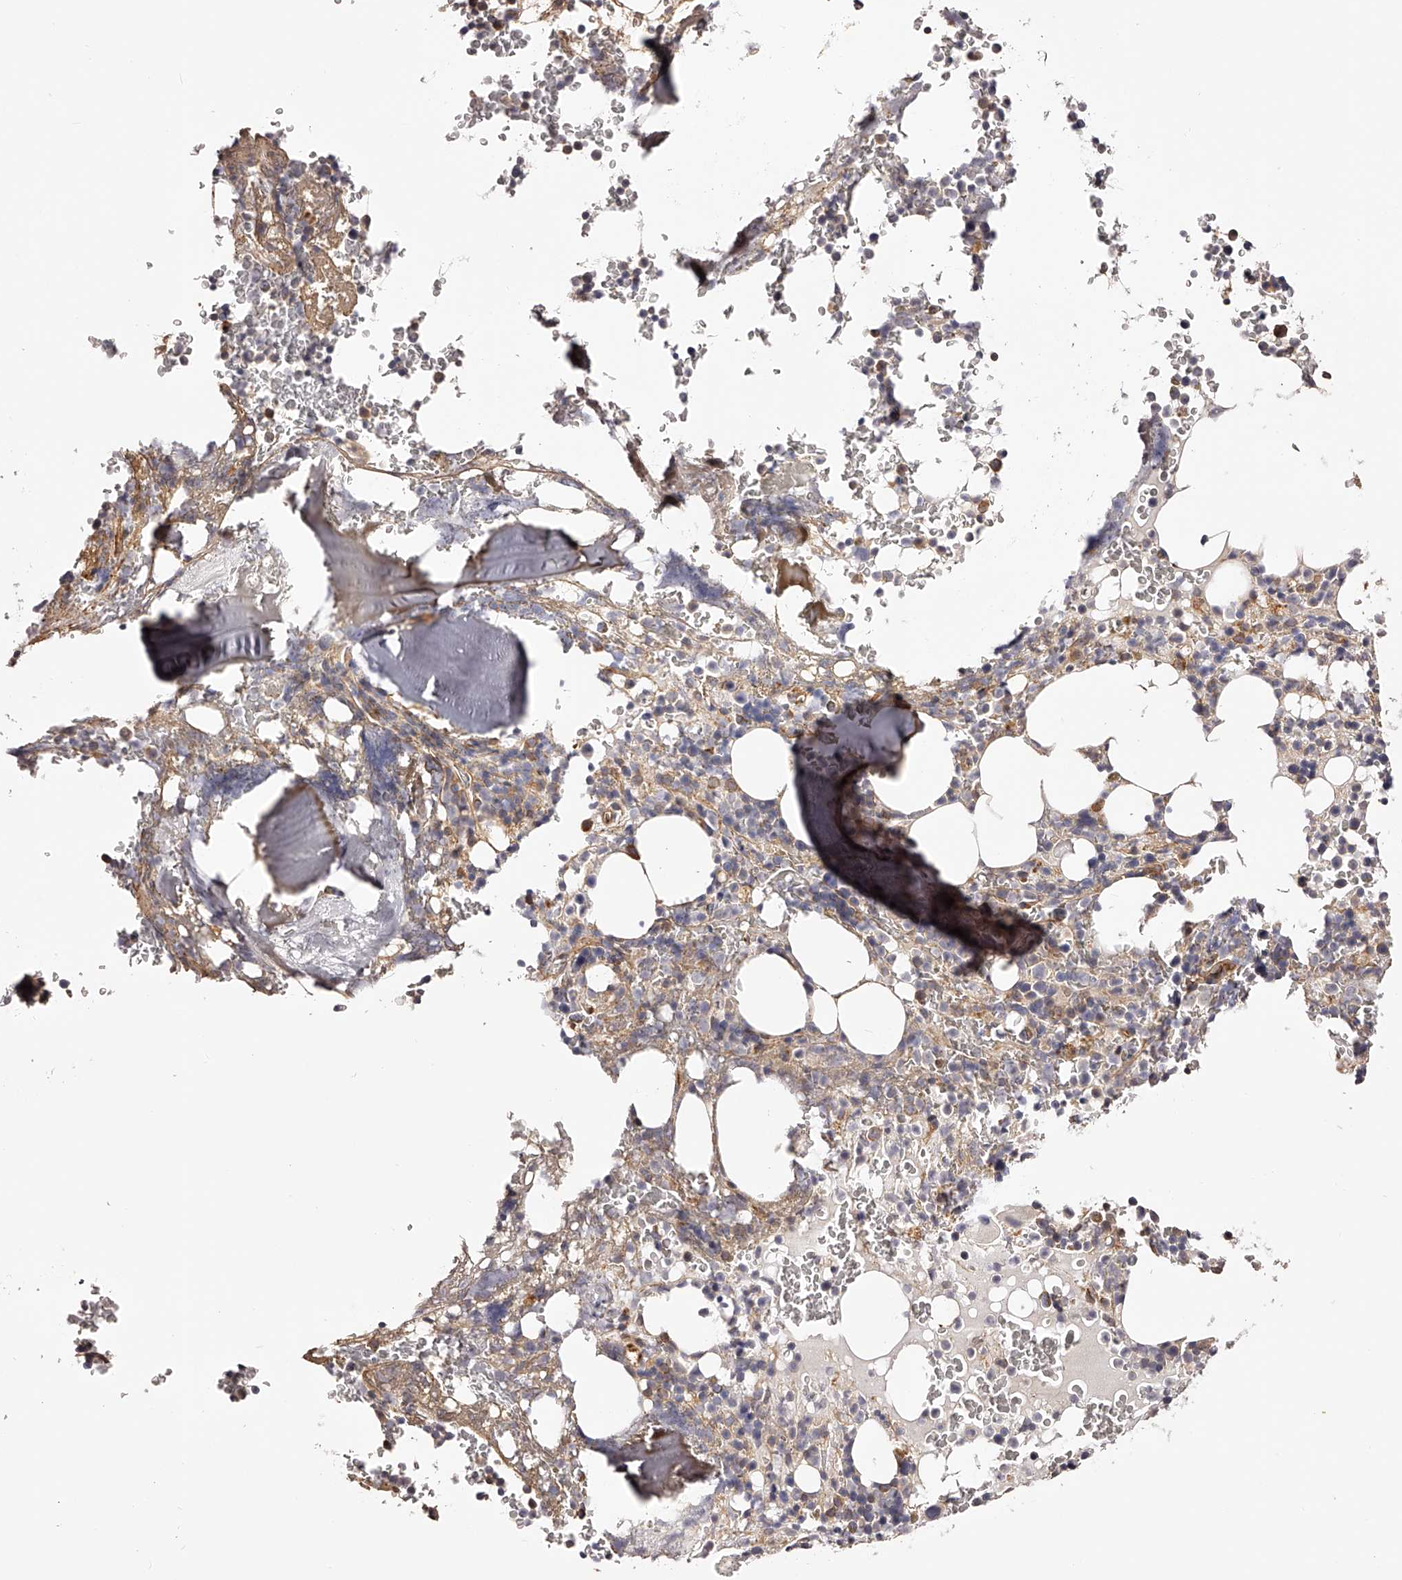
{"staining": {"intensity": "moderate", "quantity": "<25%", "location": "cytoplasmic/membranous"}, "tissue": "bone marrow", "cell_type": "Hematopoietic cells", "image_type": "normal", "snomed": [{"axis": "morphology", "description": "Normal tissue, NOS"}, {"axis": "topography", "description": "Bone marrow"}], "caption": "A high-resolution photomicrograph shows IHC staining of normal bone marrow, which reveals moderate cytoplasmic/membranous positivity in approximately <25% of hematopoietic cells.", "gene": "LTV1", "patient": {"sex": "male", "age": 58}}